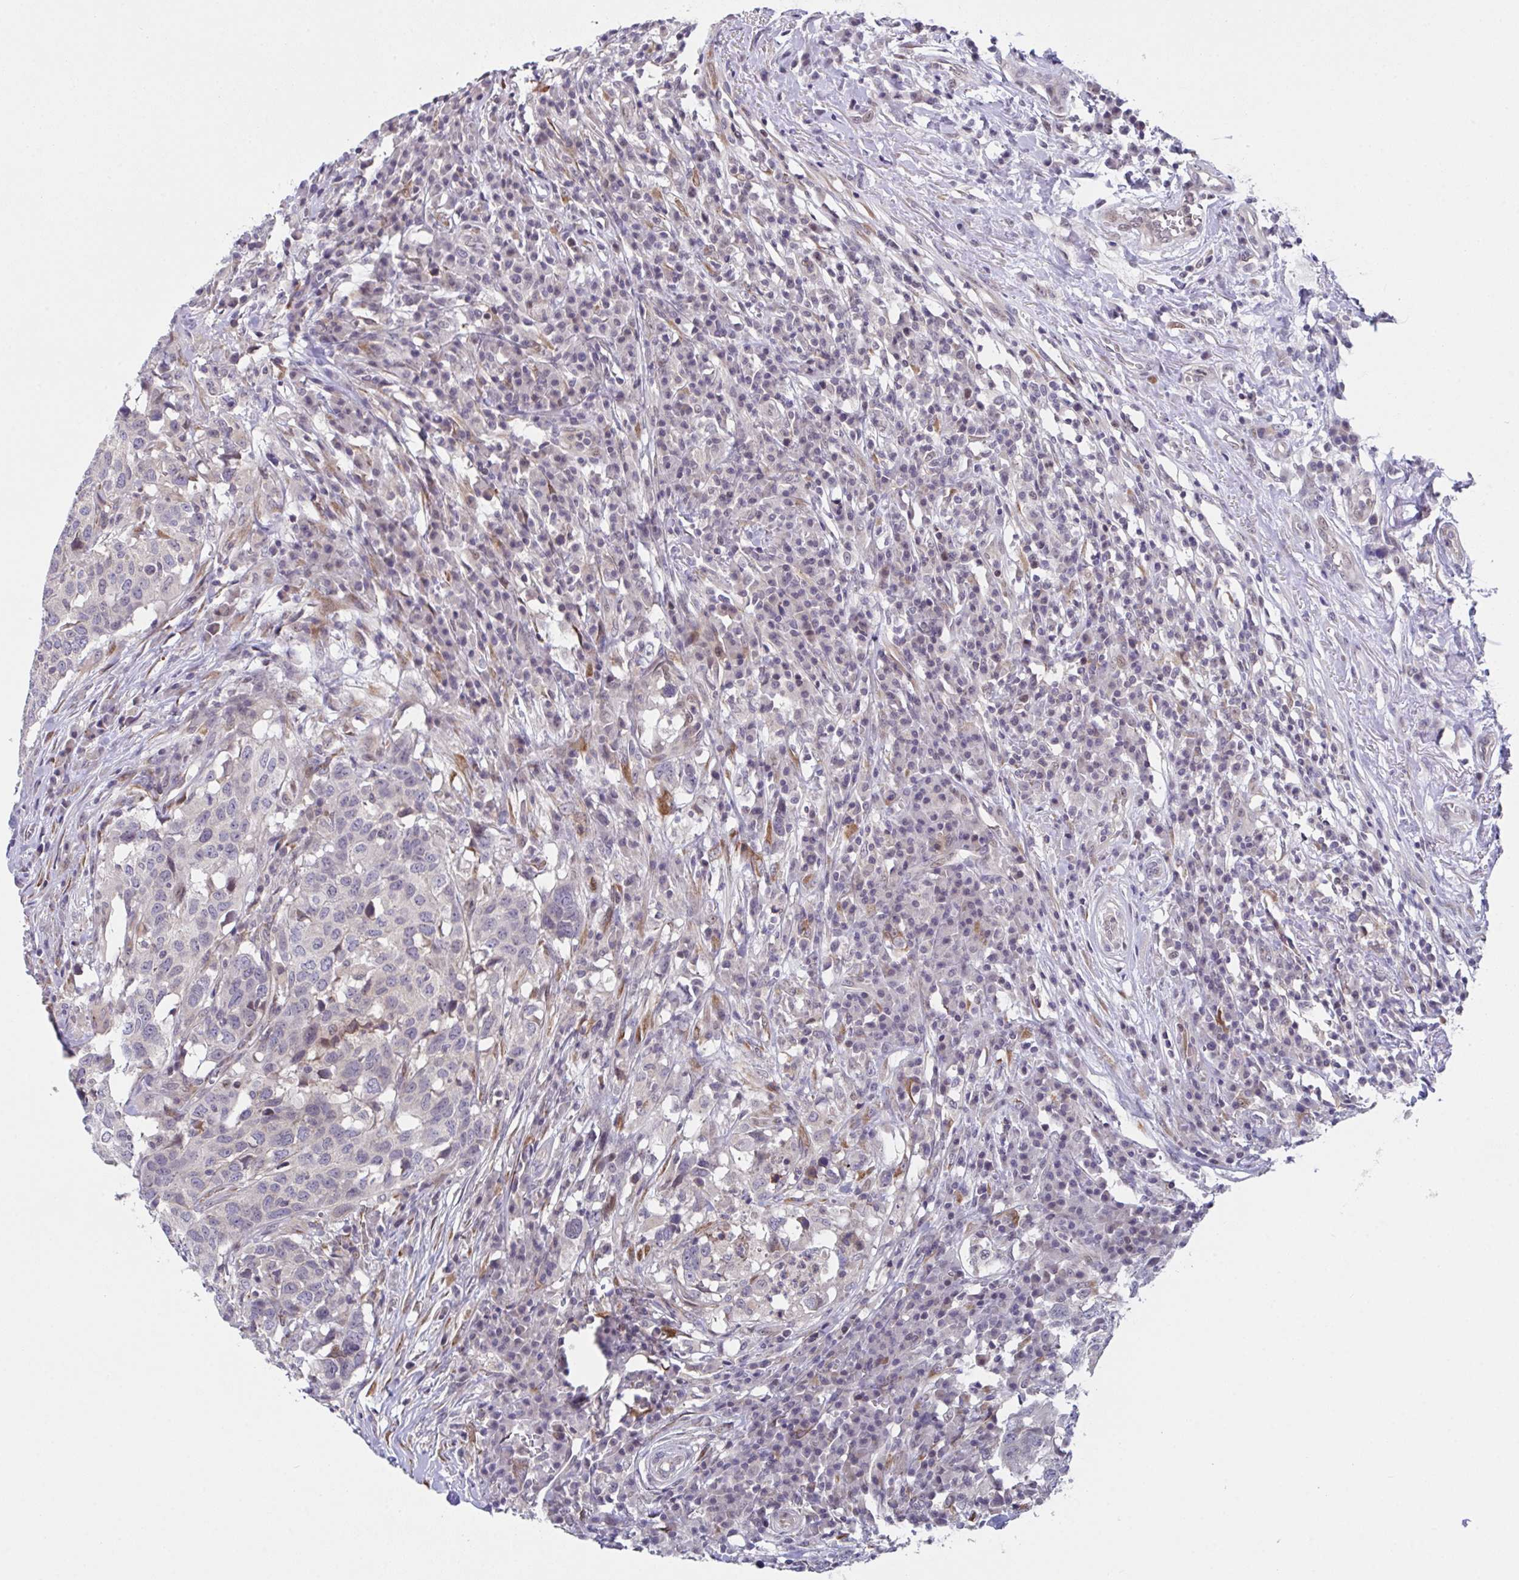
{"staining": {"intensity": "negative", "quantity": "none", "location": "none"}, "tissue": "head and neck cancer", "cell_type": "Tumor cells", "image_type": "cancer", "snomed": [{"axis": "morphology", "description": "Normal tissue, NOS"}, {"axis": "morphology", "description": "Squamous cell carcinoma, NOS"}, {"axis": "topography", "description": "Skeletal muscle"}, {"axis": "topography", "description": "Vascular tissue"}, {"axis": "topography", "description": "Peripheral nerve tissue"}, {"axis": "topography", "description": "Head-Neck"}], "caption": "Protein analysis of head and neck cancer (squamous cell carcinoma) demonstrates no significant expression in tumor cells. (DAB (3,3'-diaminobenzidine) immunohistochemistry (IHC), high magnification).", "gene": "RBM18", "patient": {"sex": "male", "age": 66}}